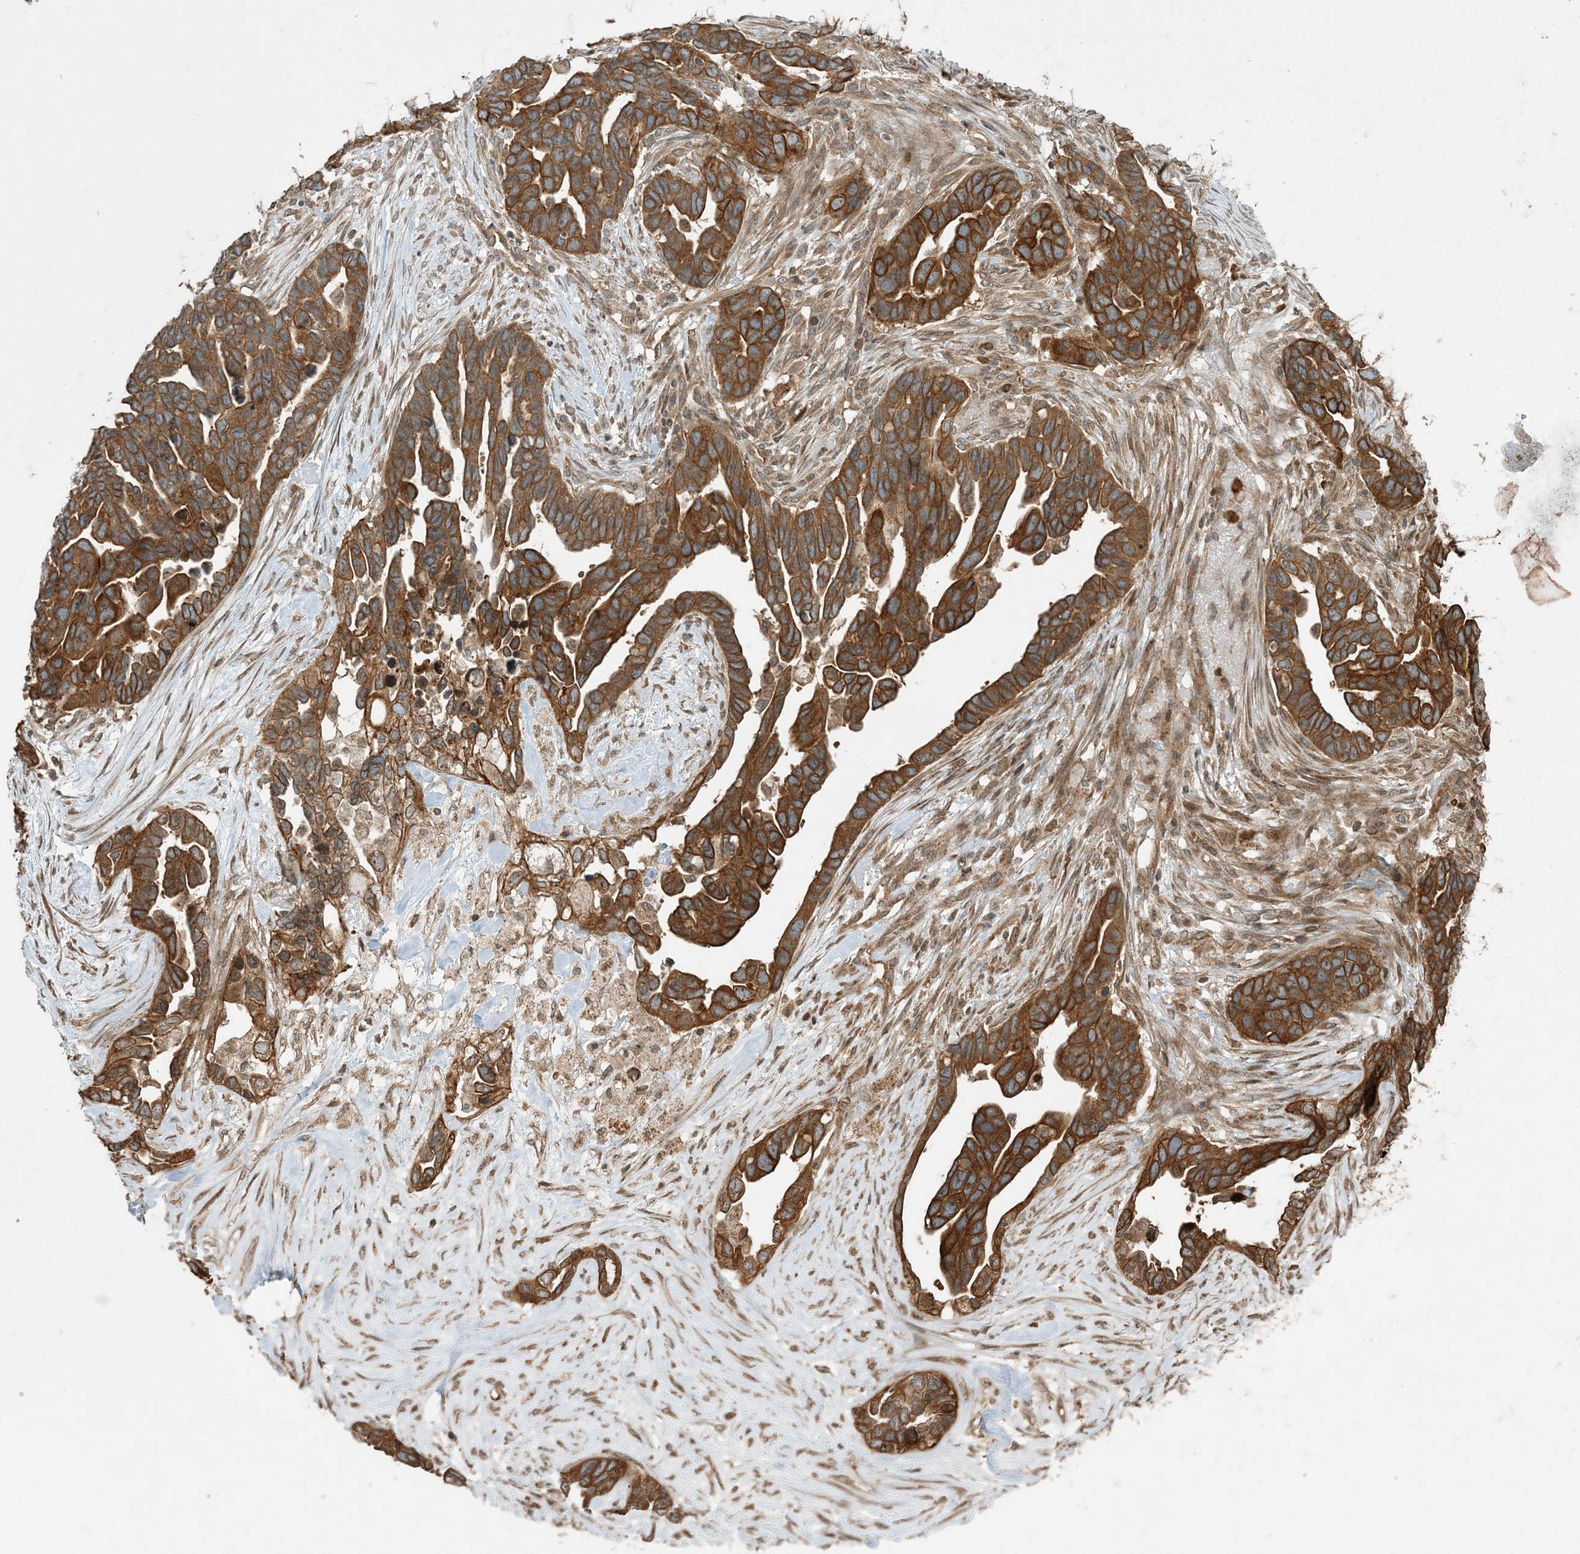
{"staining": {"intensity": "moderate", "quantity": ">75%", "location": "cytoplasmic/membranous"}, "tissue": "ovarian cancer", "cell_type": "Tumor cells", "image_type": "cancer", "snomed": [{"axis": "morphology", "description": "Cystadenocarcinoma, serous, NOS"}, {"axis": "topography", "description": "Ovary"}], "caption": "Immunohistochemical staining of ovarian cancer exhibits moderate cytoplasmic/membranous protein expression in approximately >75% of tumor cells. (brown staining indicates protein expression, while blue staining denotes nuclei).", "gene": "COMMD8", "patient": {"sex": "female", "age": 54}}